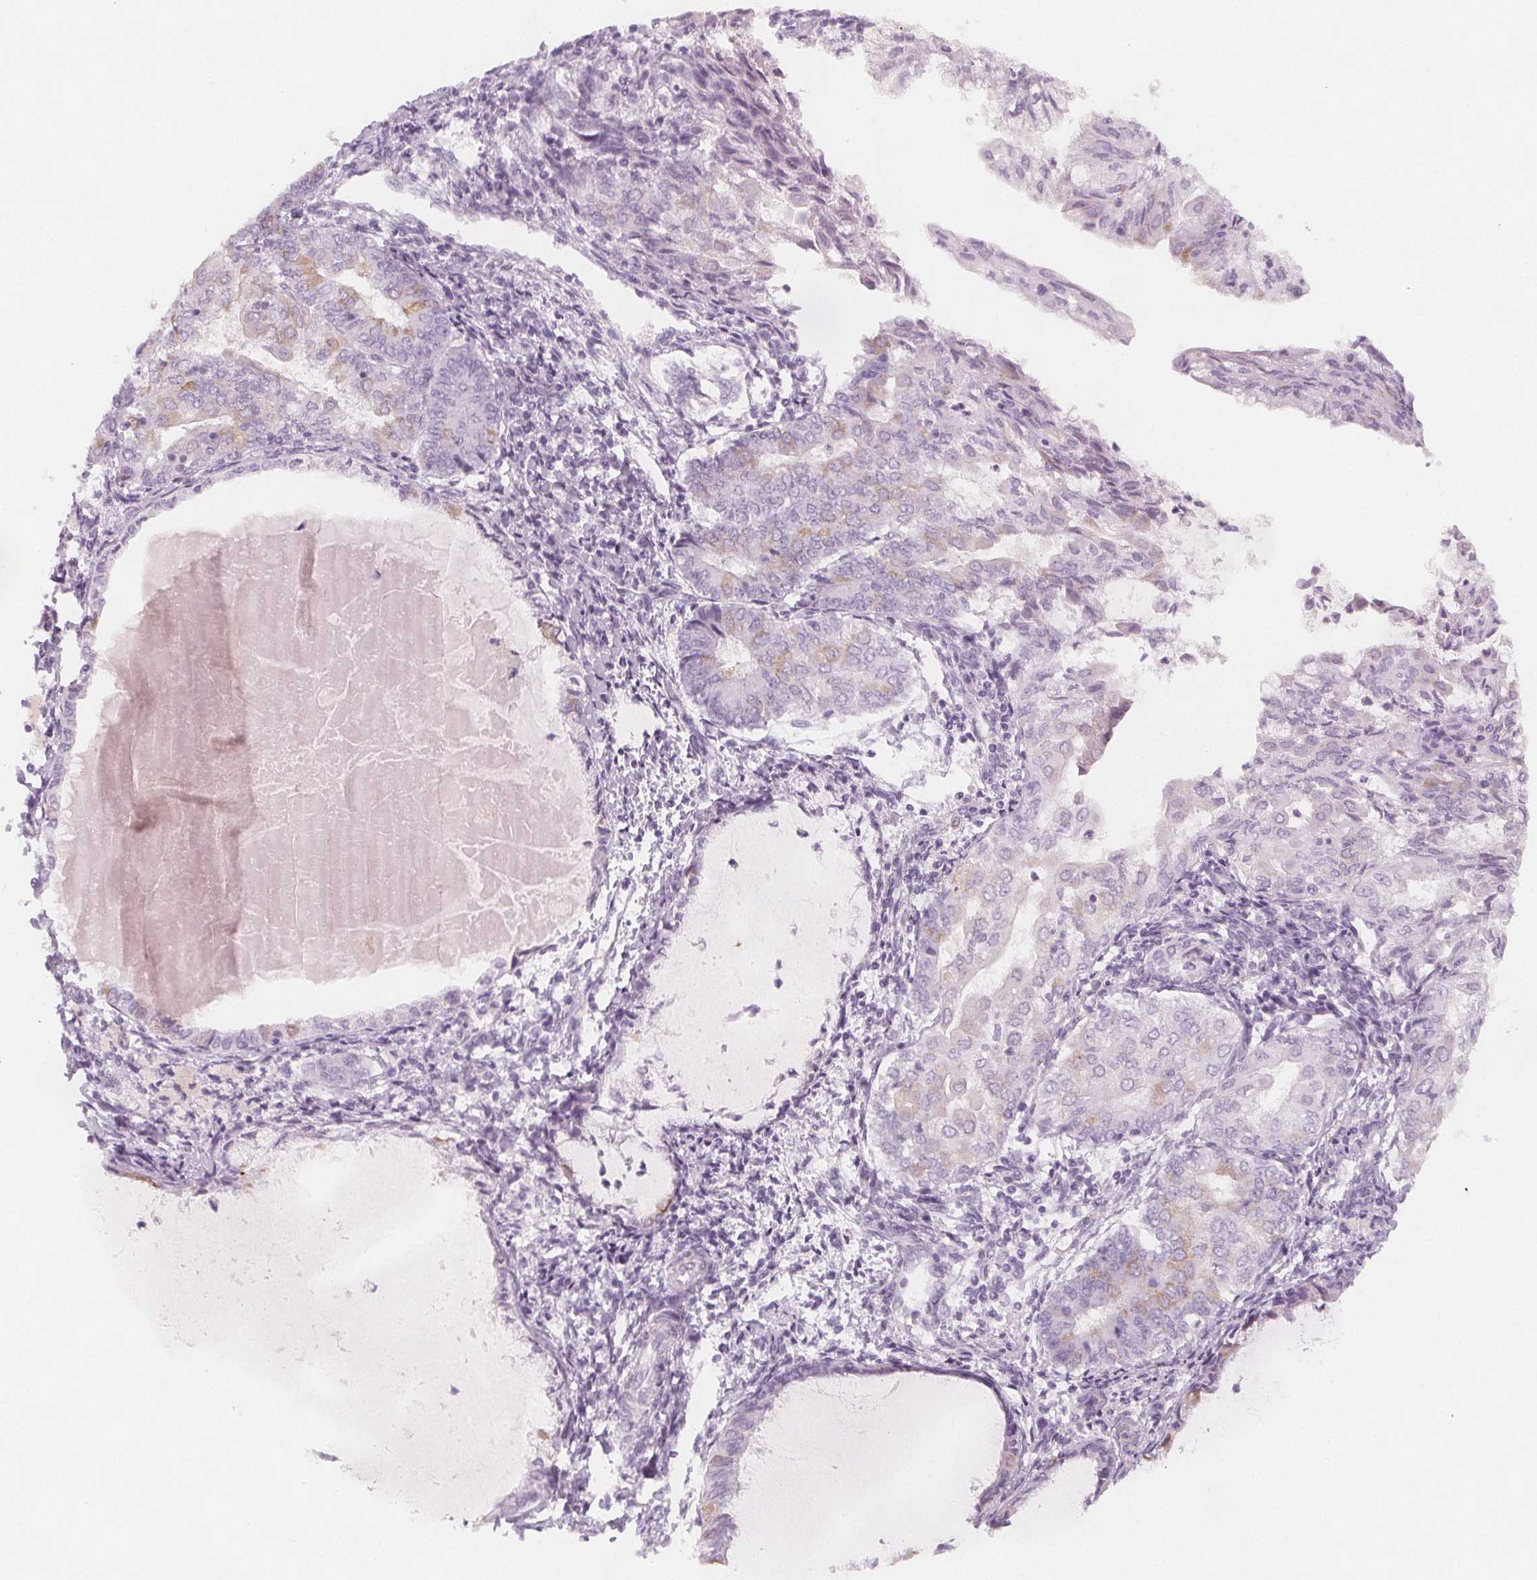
{"staining": {"intensity": "weak", "quantity": "<25%", "location": "cytoplasmic/membranous"}, "tissue": "endometrial cancer", "cell_type": "Tumor cells", "image_type": "cancer", "snomed": [{"axis": "morphology", "description": "Adenocarcinoma, NOS"}, {"axis": "topography", "description": "Endometrium"}], "caption": "Immunohistochemical staining of endometrial adenocarcinoma displays no significant staining in tumor cells.", "gene": "MAP1A", "patient": {"sex": "female", "age": 68}}